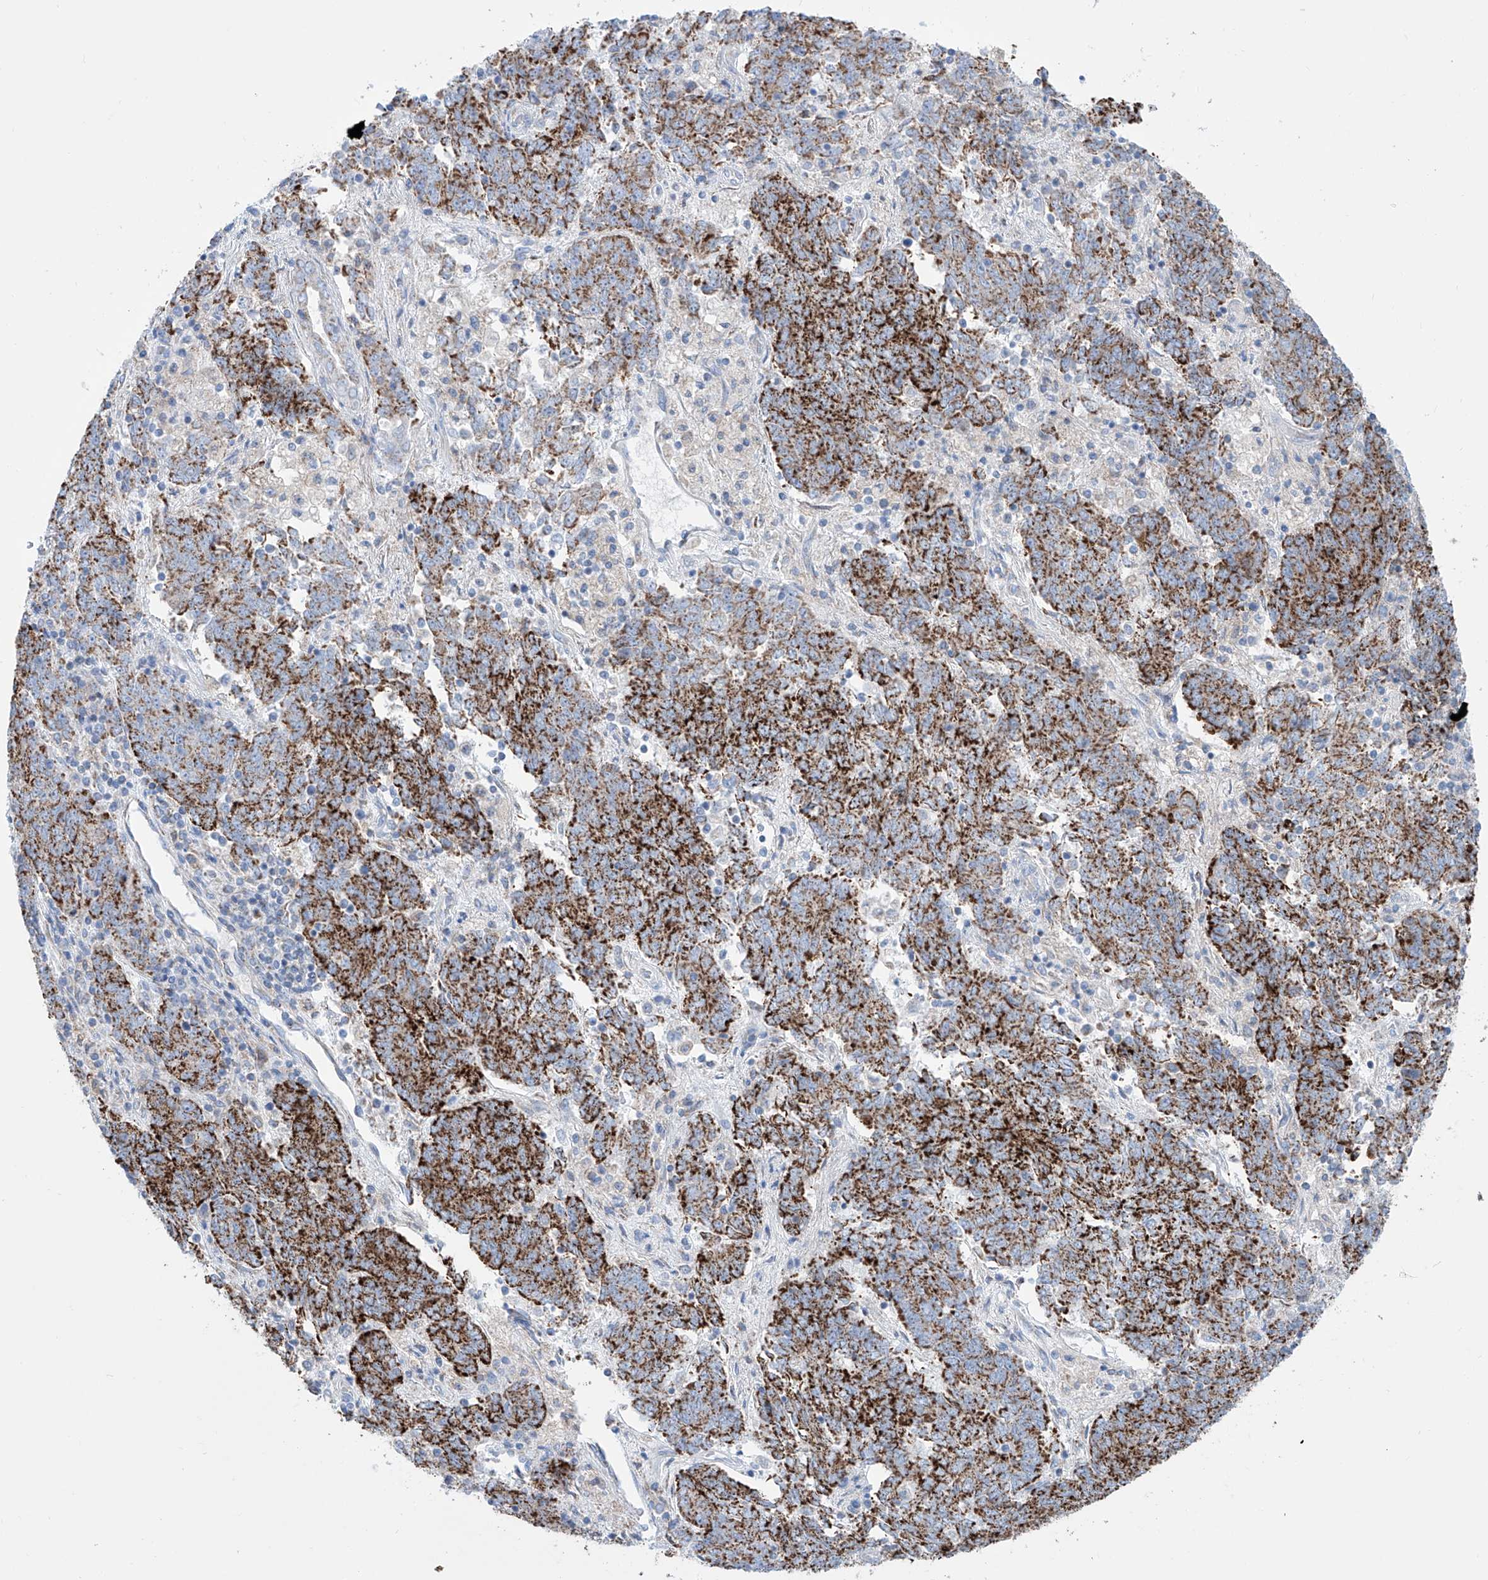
{"staining": {"intensity": "strong", "quantity": ">75%", "location": "cytoplasmic/membranous"}, "tissue": "endometrial cancer", "cell_type": "Tumor cells", "image_type": "cancer", "snomed": [{"axis": "morphology", "description": "Adenocarcinoma, NOS"}, {"axis": "topography", "description": "Endometrium"}], "caption": "An IHC micrograph of tumor tissue is shown. Protein staining in brown labels strong cytoplasmic/membranous positivity in endometrial cancer within tumor cells.", "gene": "ALDH6A1", "patient": {"sex": "female", "age": 80}}